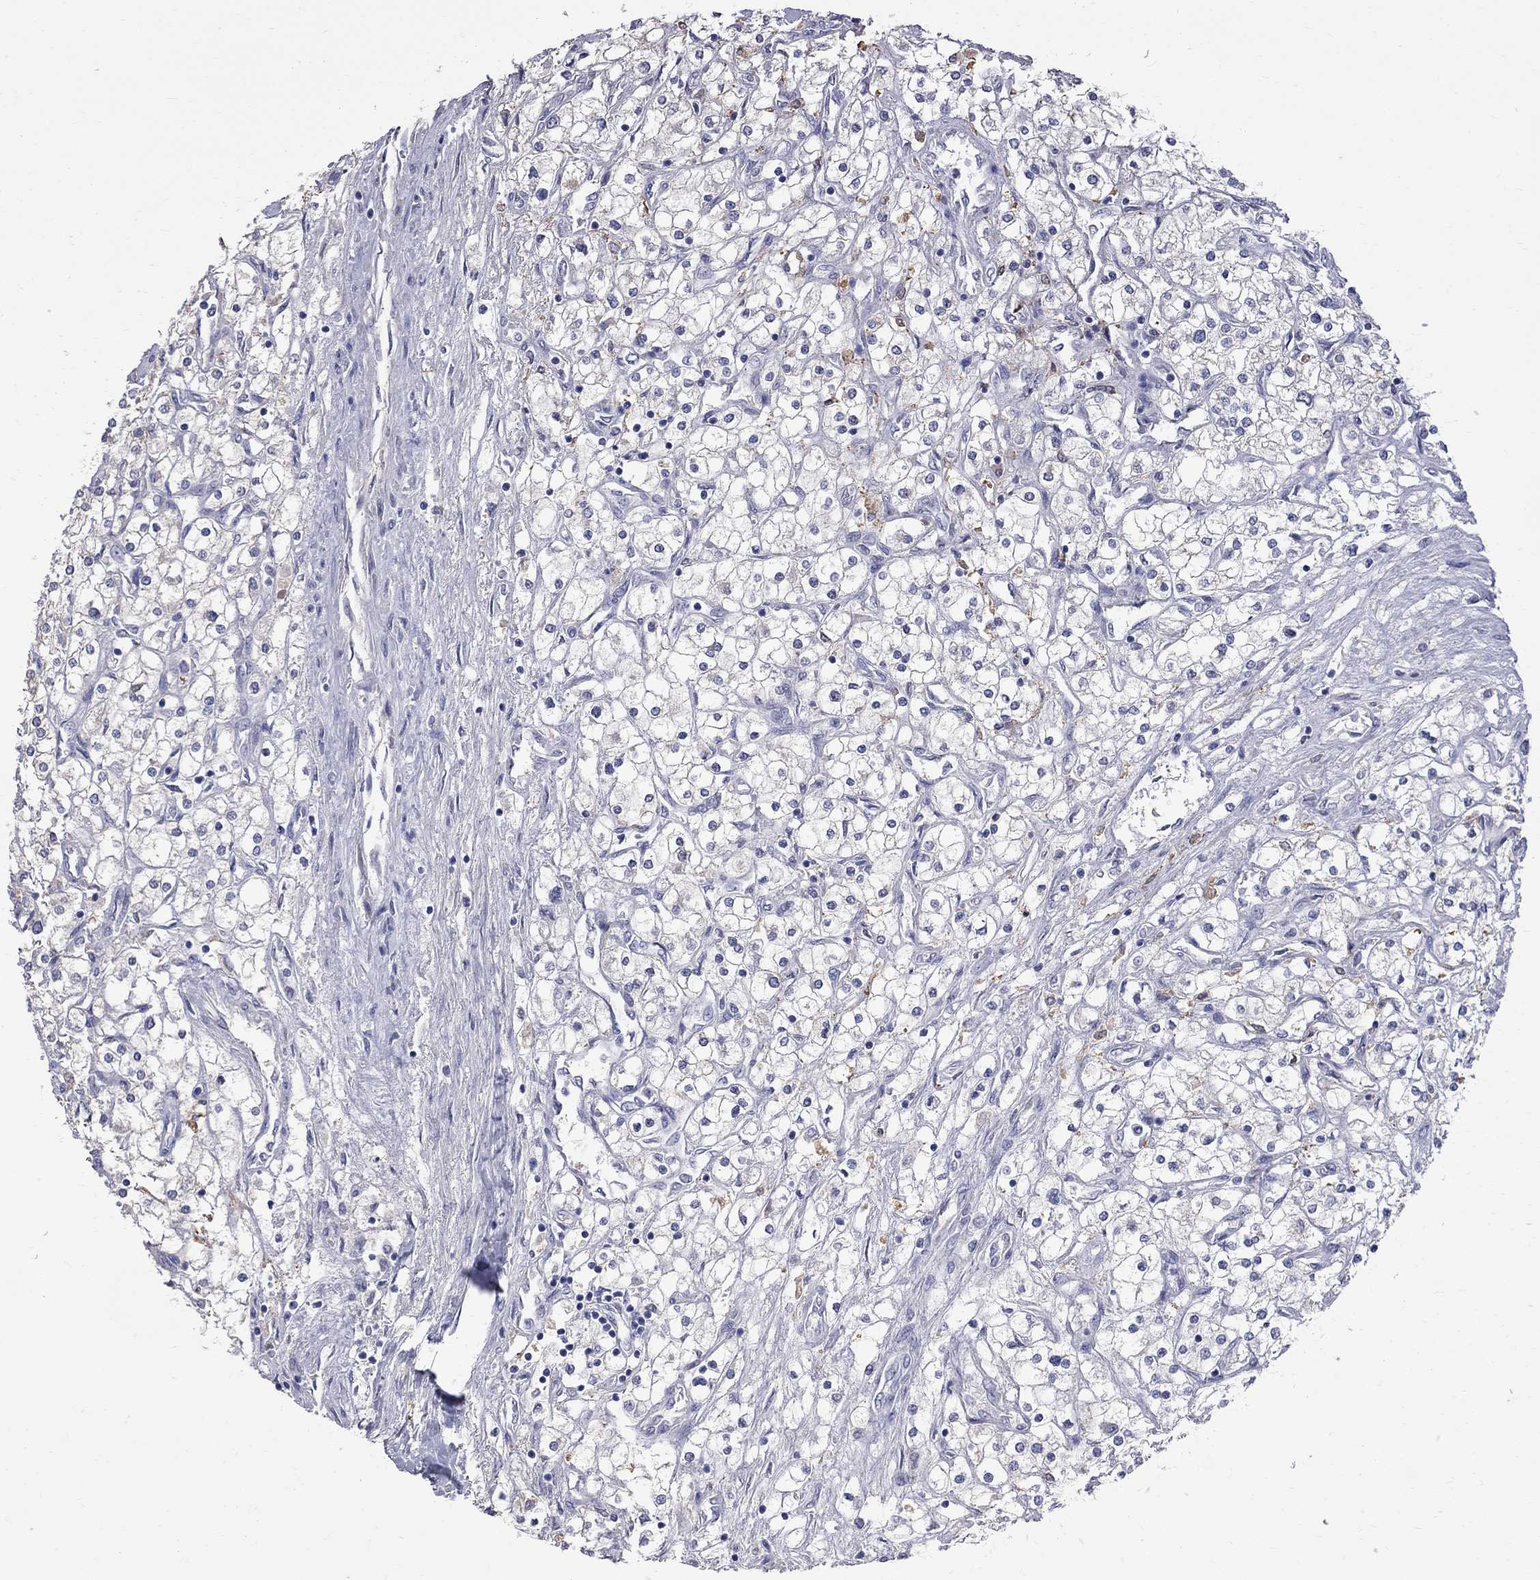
{"staining": {"intensity": "negative", "quantity": "none", "location": "none"}, "tissue": "renal cancer", "cell_type": "Tumor cells", "image_type": "cancer", "snomed": [{"axis": "morphology", "description": "Adenocarcinoma, NOS"}, {"axis": "topography", "description": "Kidney"}], "caption": "DAB (3,3'-diaminobenzidine) immunohistochemical staining of human renal adenocarcinoma shows no significant expression in tumor cells.", "gene": "CKAP2", "patient": {"sex": "male", "age": 80}}